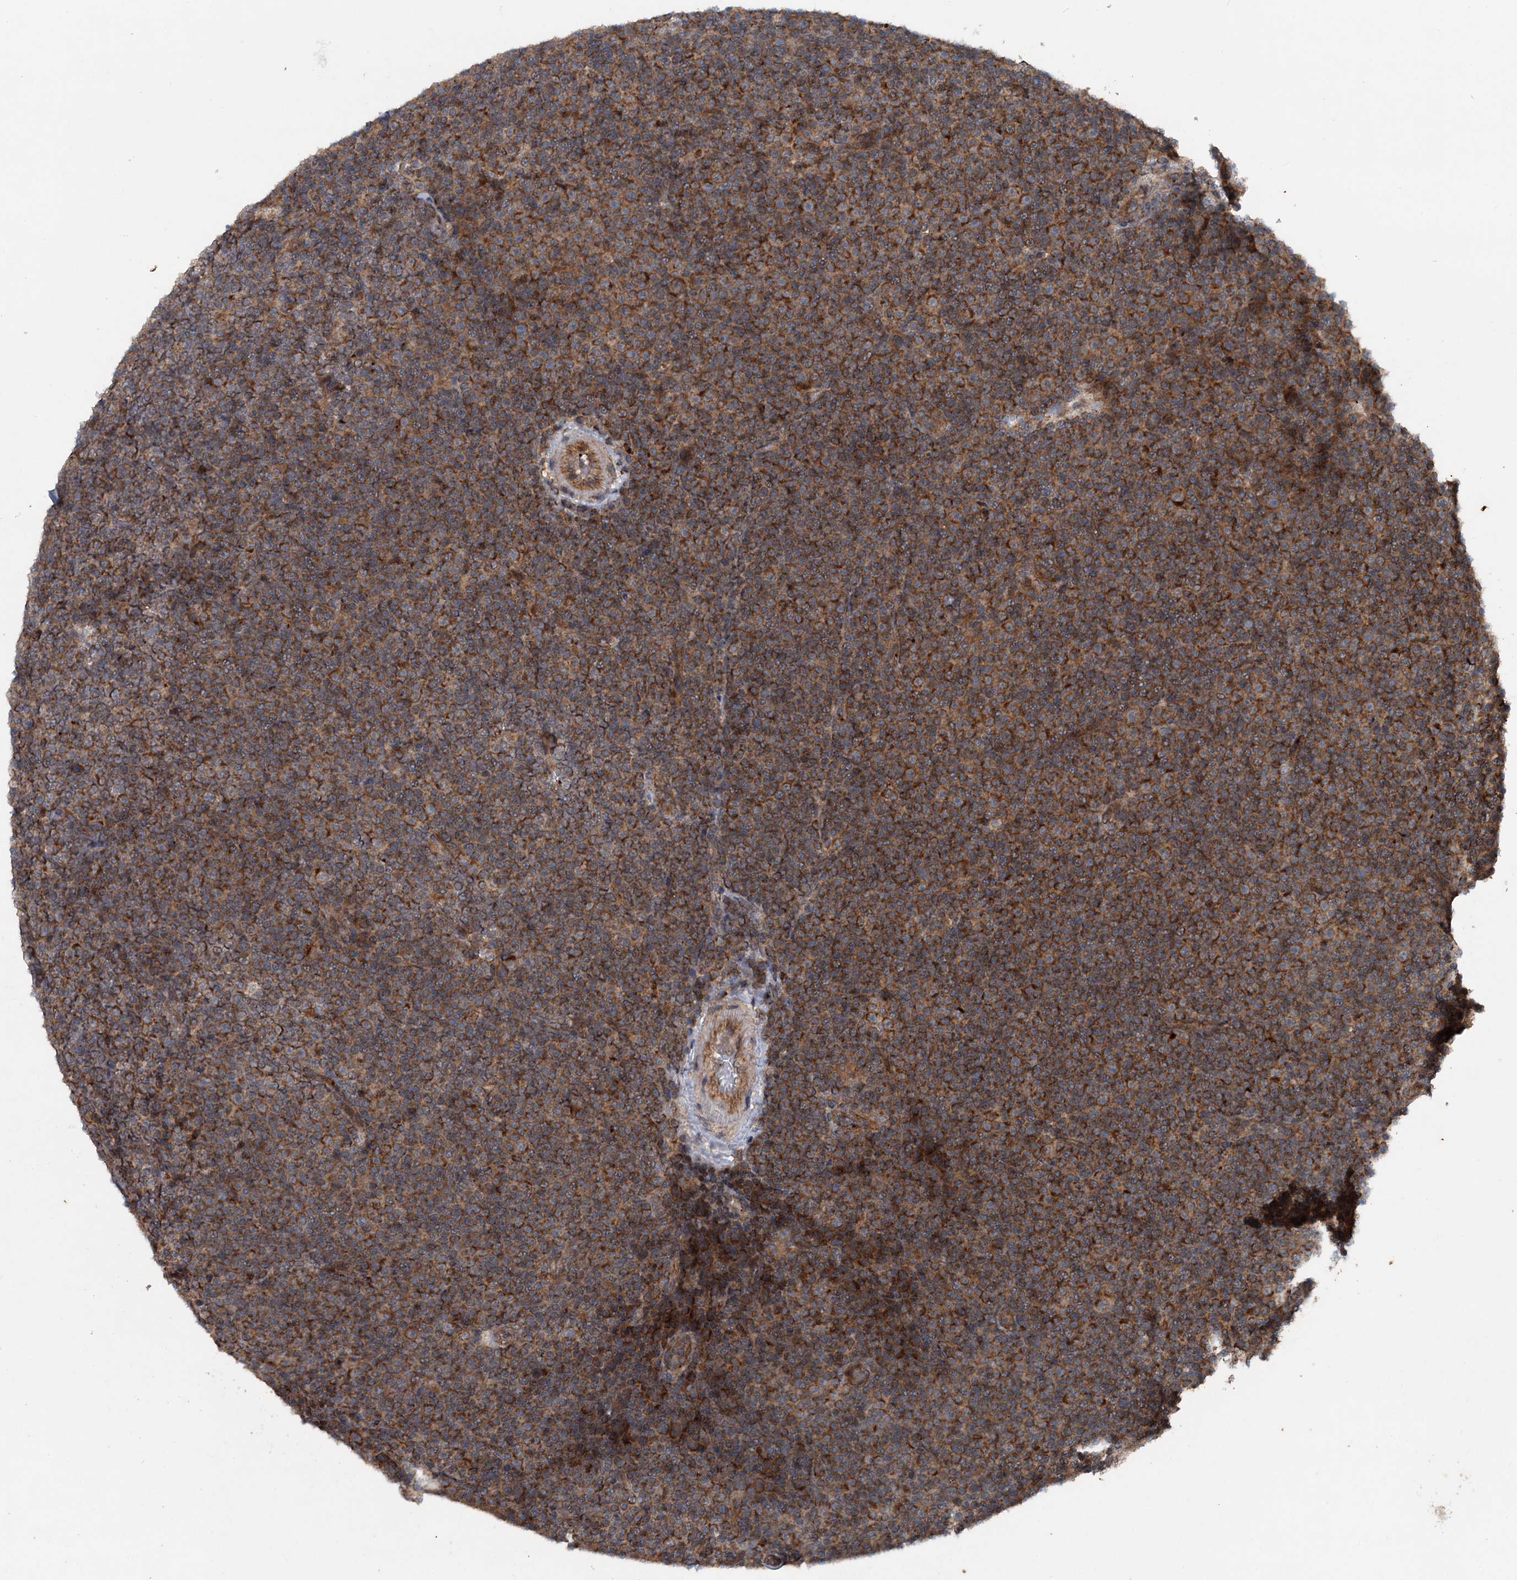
{"staining": {"intensity": "strong", "quantity": ">75%", "location": "cytoplasmic/membranous"}, "tissue": "lymphoma", "cell_type": "Tumor cells", "image_type": "cancer", "snomed": [{"axis": "morphology", "description": "Malignant lymphoma, non-Hodgkin's type, Low grade"}, {"axis": "topography", "description": "Lymph node"}], "caption": "Lymphoma was stained to show a protein in brown. There is high levels of strong cytoplasmic/membranous staining in about >75% of tumor cells. The staining was performed using DAB (3,3'-diaminobenzidine) to visualize the protein expression in brown, while the nuclei were stained in blue with hematoxylin (Magnification: 20x).", "gene": "N4BP2L2", "patient": {"sex": "female", "age": 67}}